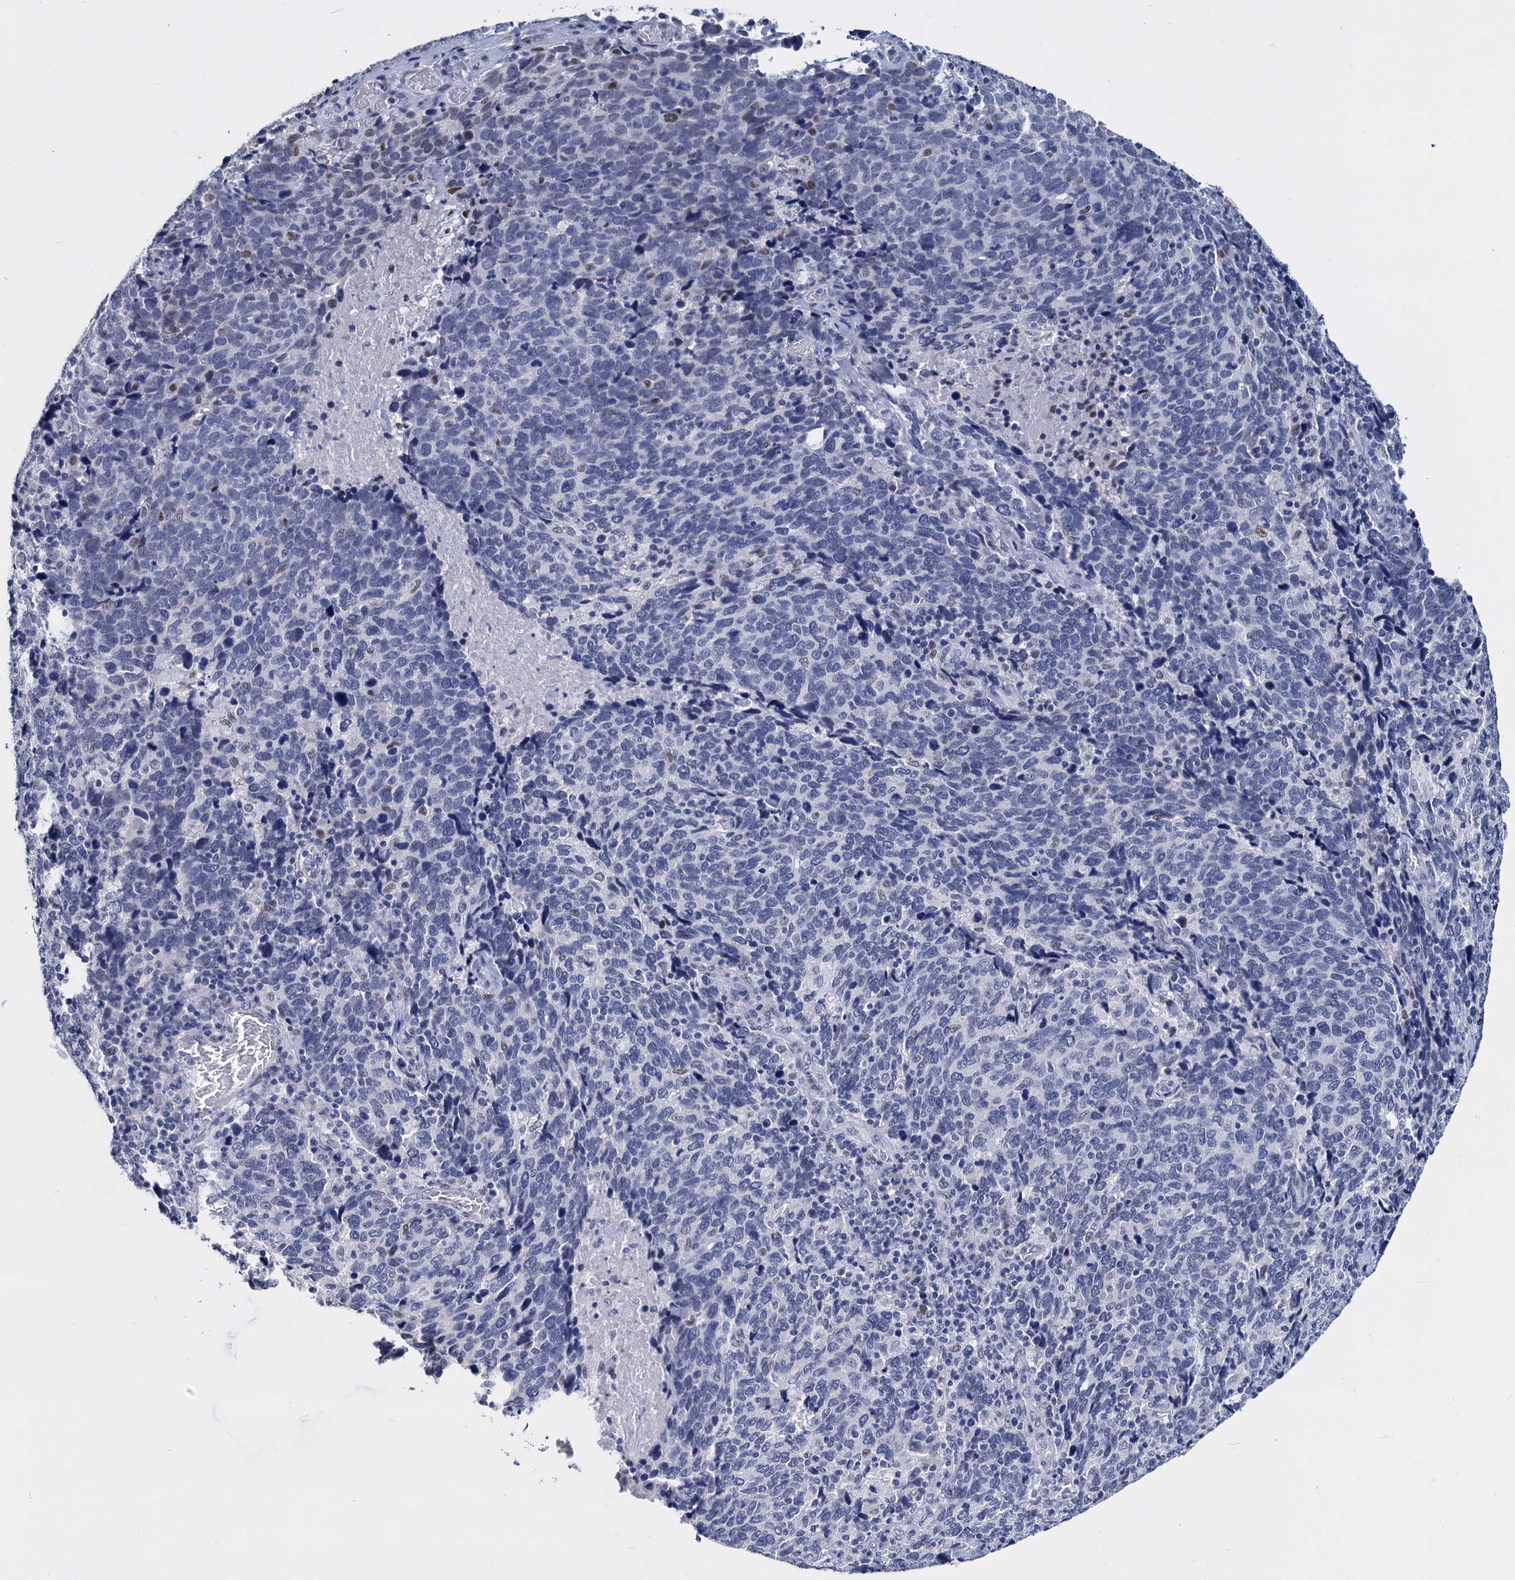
{"staining": {"intensity": "negative", "quantity": "none", "location": "none"}, "tissue": "cervical cancer", "cell_type": "Tumor cells", "image_type": "cancer", "snomed": [{"axis": "morphology", "description": "Squamous cell carcinoma, NOS"}, {"axis": "topography", "description": "Cervix"}], "caption": "DAB (3,3'-diaminobenzidine) immunohistochemical staining of human cervical cancer reveals no significant staining in tumor cells. Brightfield microscopy of IHC stained with DAB (3,3'-diaminobenzidine) (brown) and hematoxylin (blue), captured at high magnification.", "gene": "MAGEA4", "patient": {"sex": "female", "age": 41}}